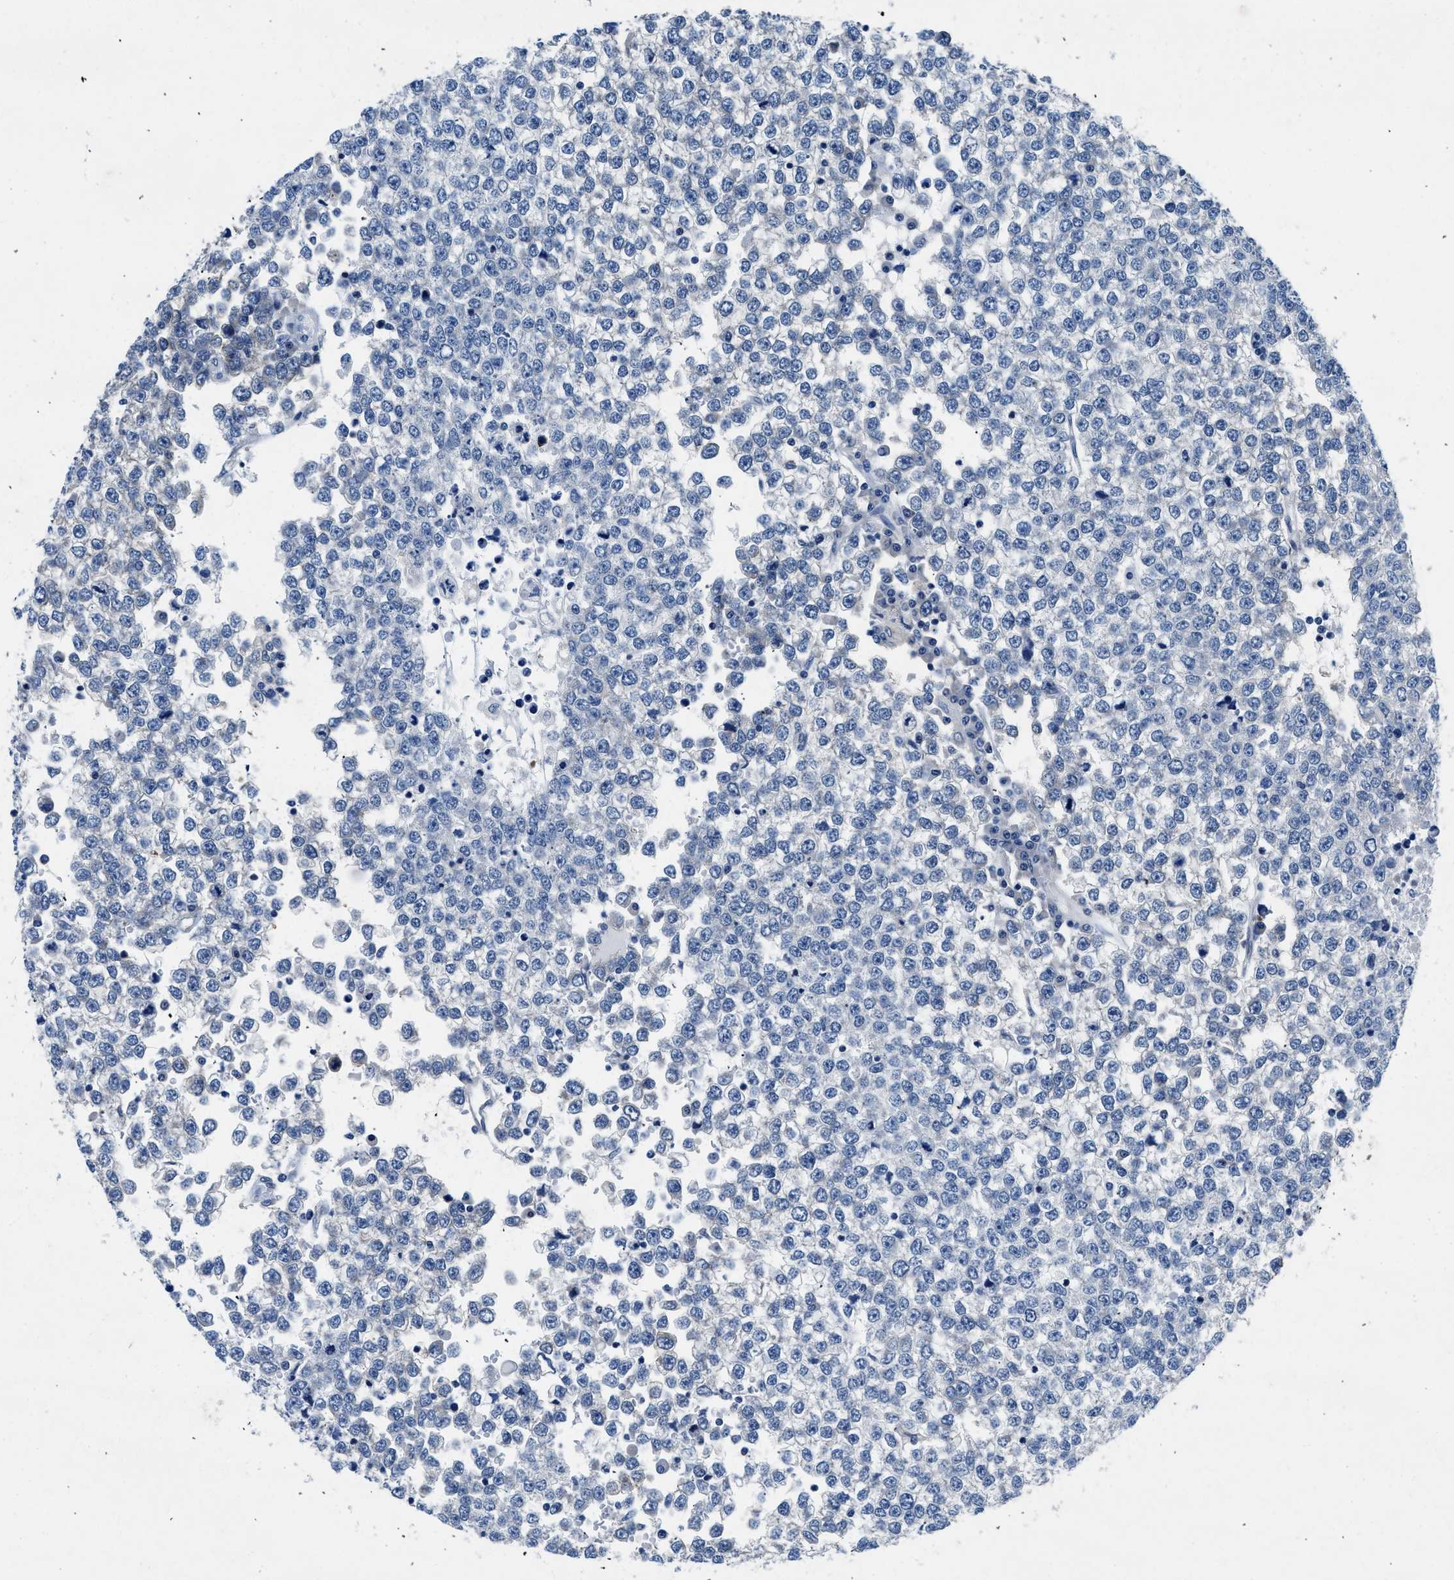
{"staining": {"intensity": "negative", "quantity": "none", "location": "none"}, "tissue": "testis cancer", "cell_type": "Tumor cells", "image_type": "cancer", "snomed": [{"axis": "morphology", "description": "Seminoma, NOS"}, {"axis": "topography", "description": "Testis"}], "caption": "An image of human testis seminoma is negative for staining in tumor cells.", "gene": "COPS2", "patient": {"sex": "male", "age": 65}}